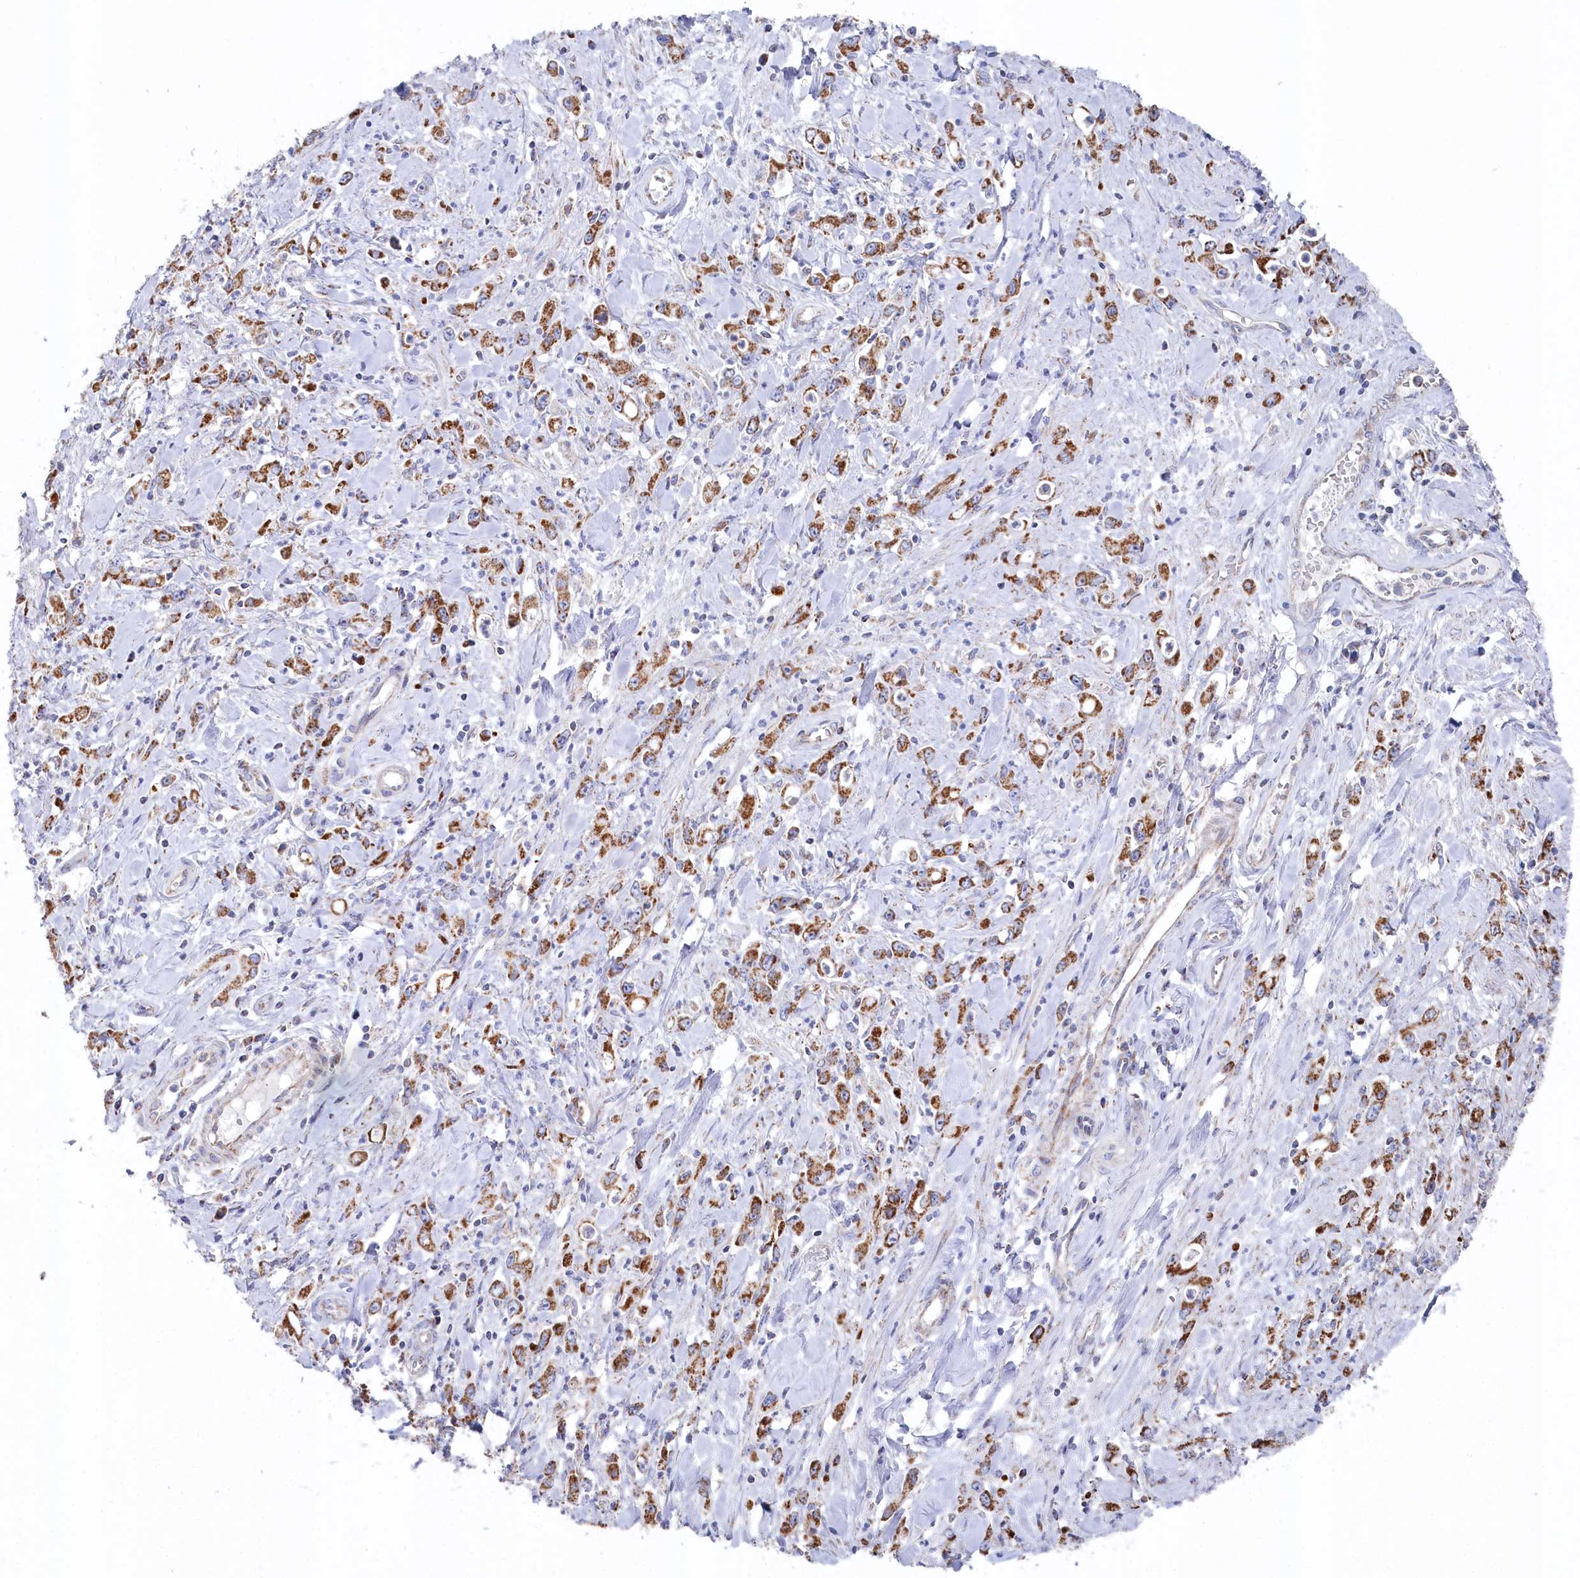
{"staining": {"intensity": "moderate", "quantity": ">75%", "location": "cytoplasmic/membranous"}, "tissue": "stomach cancer", "cell_type": "Tumor cells", "image_type": "cancer", "snomed": [{"axis": "morphology", "description": "Adenocarcinoma, NOS"}, {"axis": "topography", "description": "Stomach, lower"}], "caption": "This histopathology image shows stomach cancer (adenocarcinoma) stained with immunohistochemistry to label a protein in brown. The cytoplasmic/membranous of tumor cells show moderate positivity for the protein. Nuclei are counter-stained blue.", "gene": "GLS2", "patient": {"sex": "female", "age": 43}}